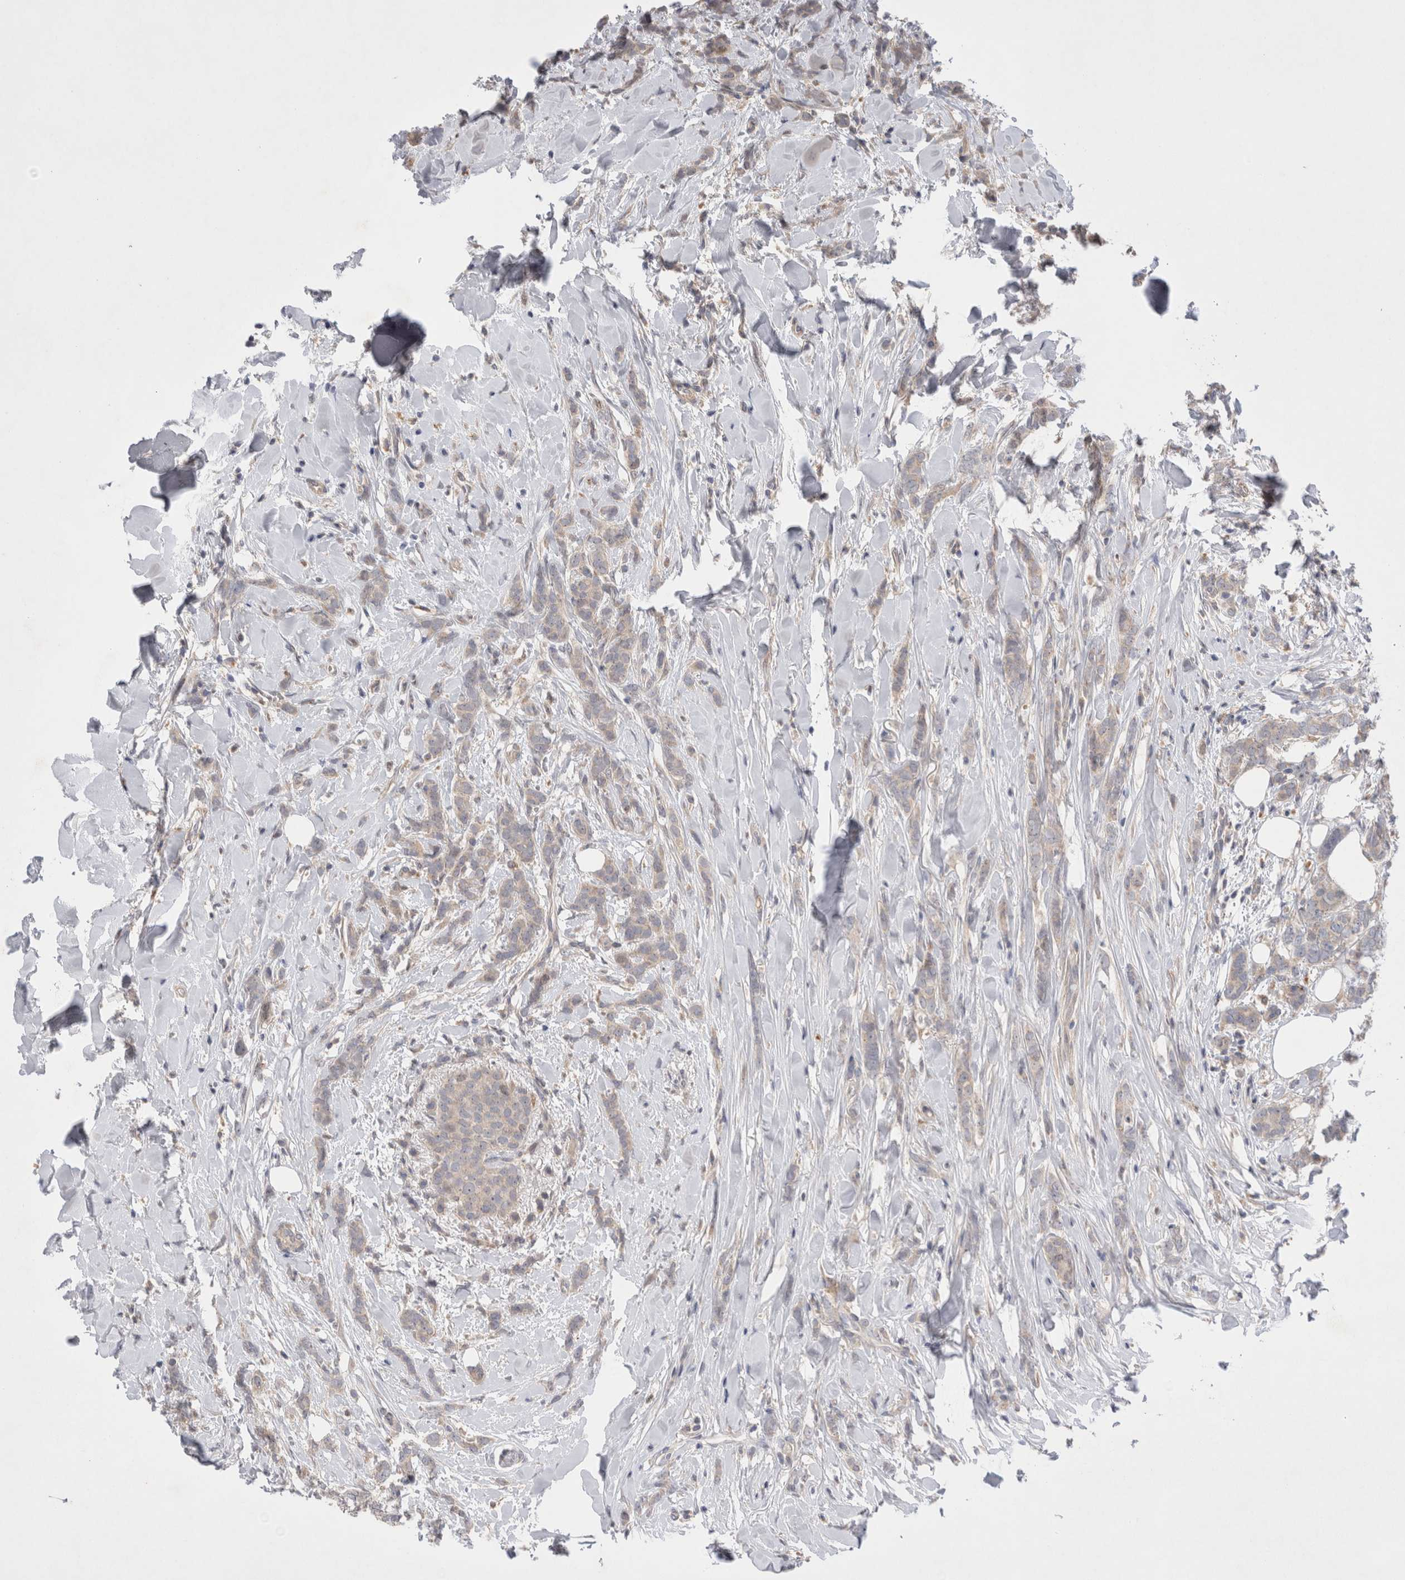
{"staining": {"intensity": "weak", "quantity": ">75%", "location": "cytoplasmic/membranous"}, "tissue": "breast cancer", "cell_type": "Tumor cells", "image_type": "cancer", "snomed": [{"axis": "morphology", "description": "Lobular carcinoma"}, {"axis": "topography", "description": "Skin"}, {"axis": "topography", "description": "Breast"}], "caption": "Immunohistochemical staining of lobular carcinoma (breast) demonstrates low levels of weak cytoplasmic/membranous positivity in about >75% of tumor cells.", "gene": "NPC1", "patient": {"sex": "female", "age": 46}}